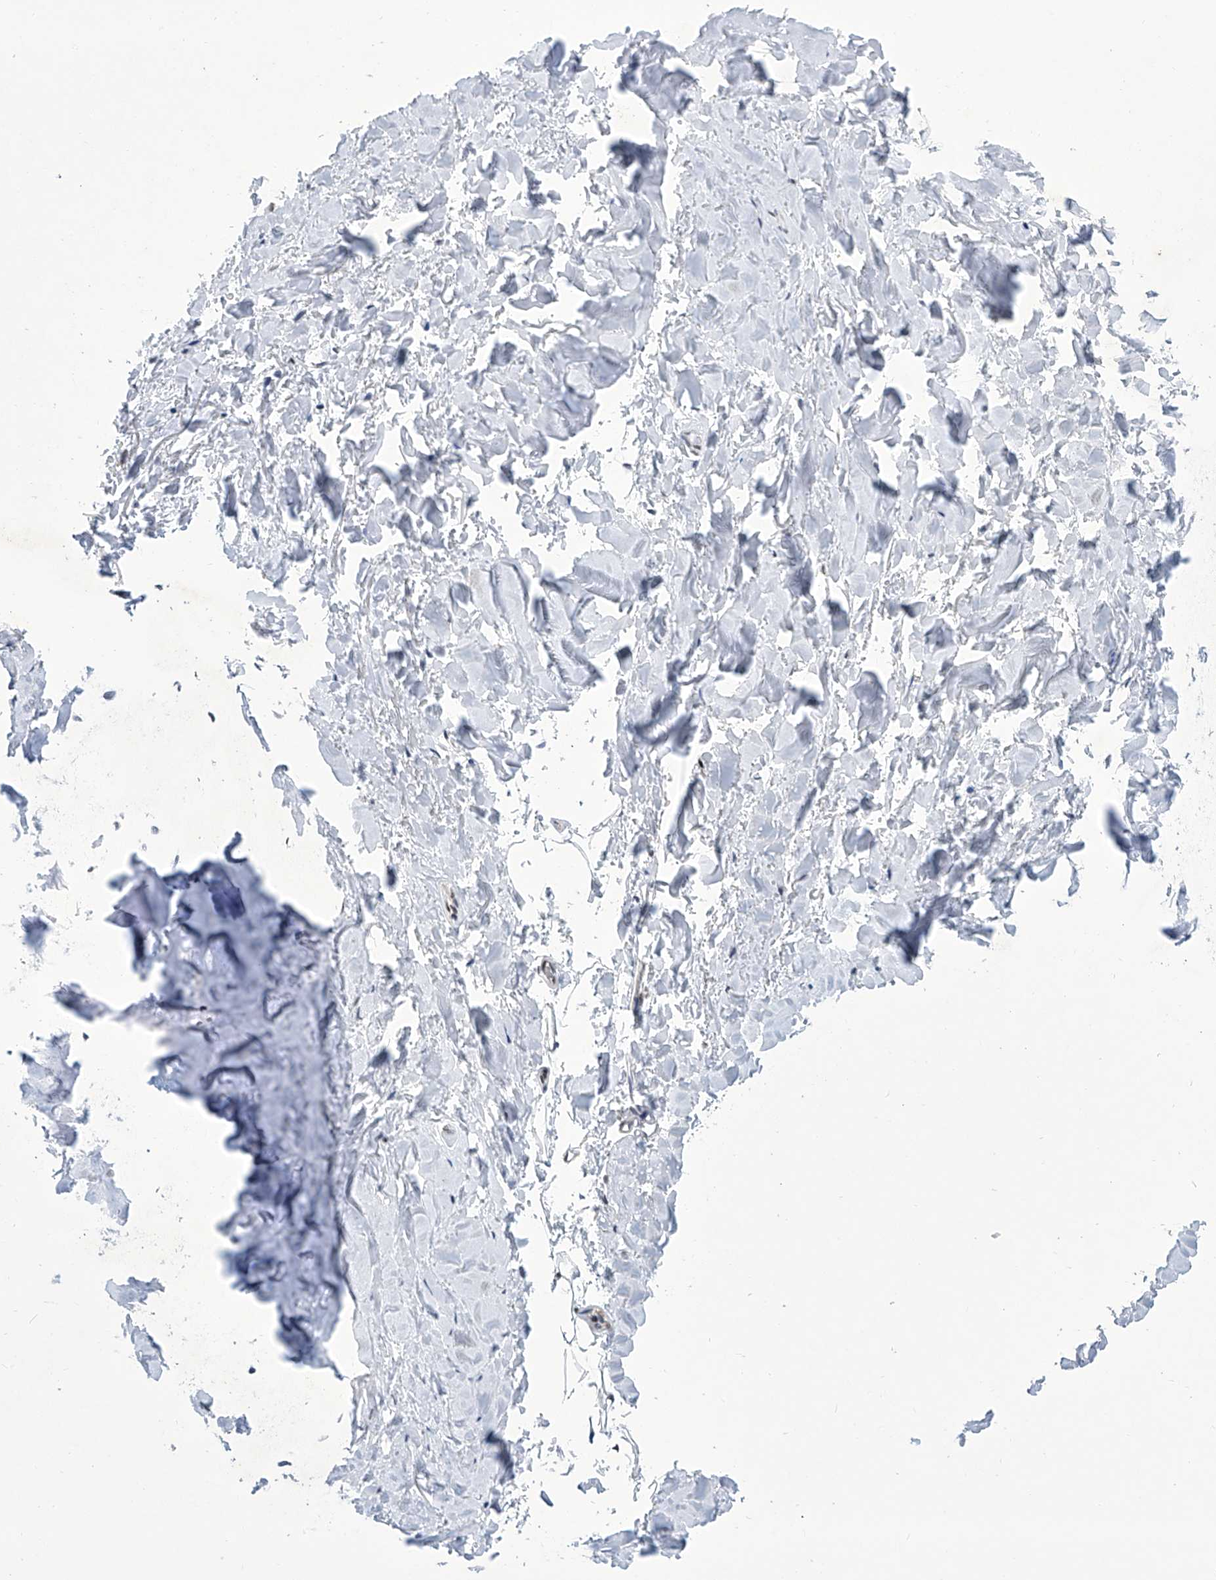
{"staining": {"intensity": "weak", "quantity": ">75%", "location": "nuclear"}, "tissue": "adipose tissue", "cell_type": "Adipocytes", "image_type": "normal", "snomed": [{"axis": "morphology", "description": "Normal tissue, NOS"}, {"axis": "topography", "description": "Cartilage tissue"}], "caption": "Normal adipose tissue displays weak nuclear expression in about >75% of adipocytes, visualized by immunohistochemistry.", "gene": "SREBF2", "patient": {"sex": "female", "age": 63}}